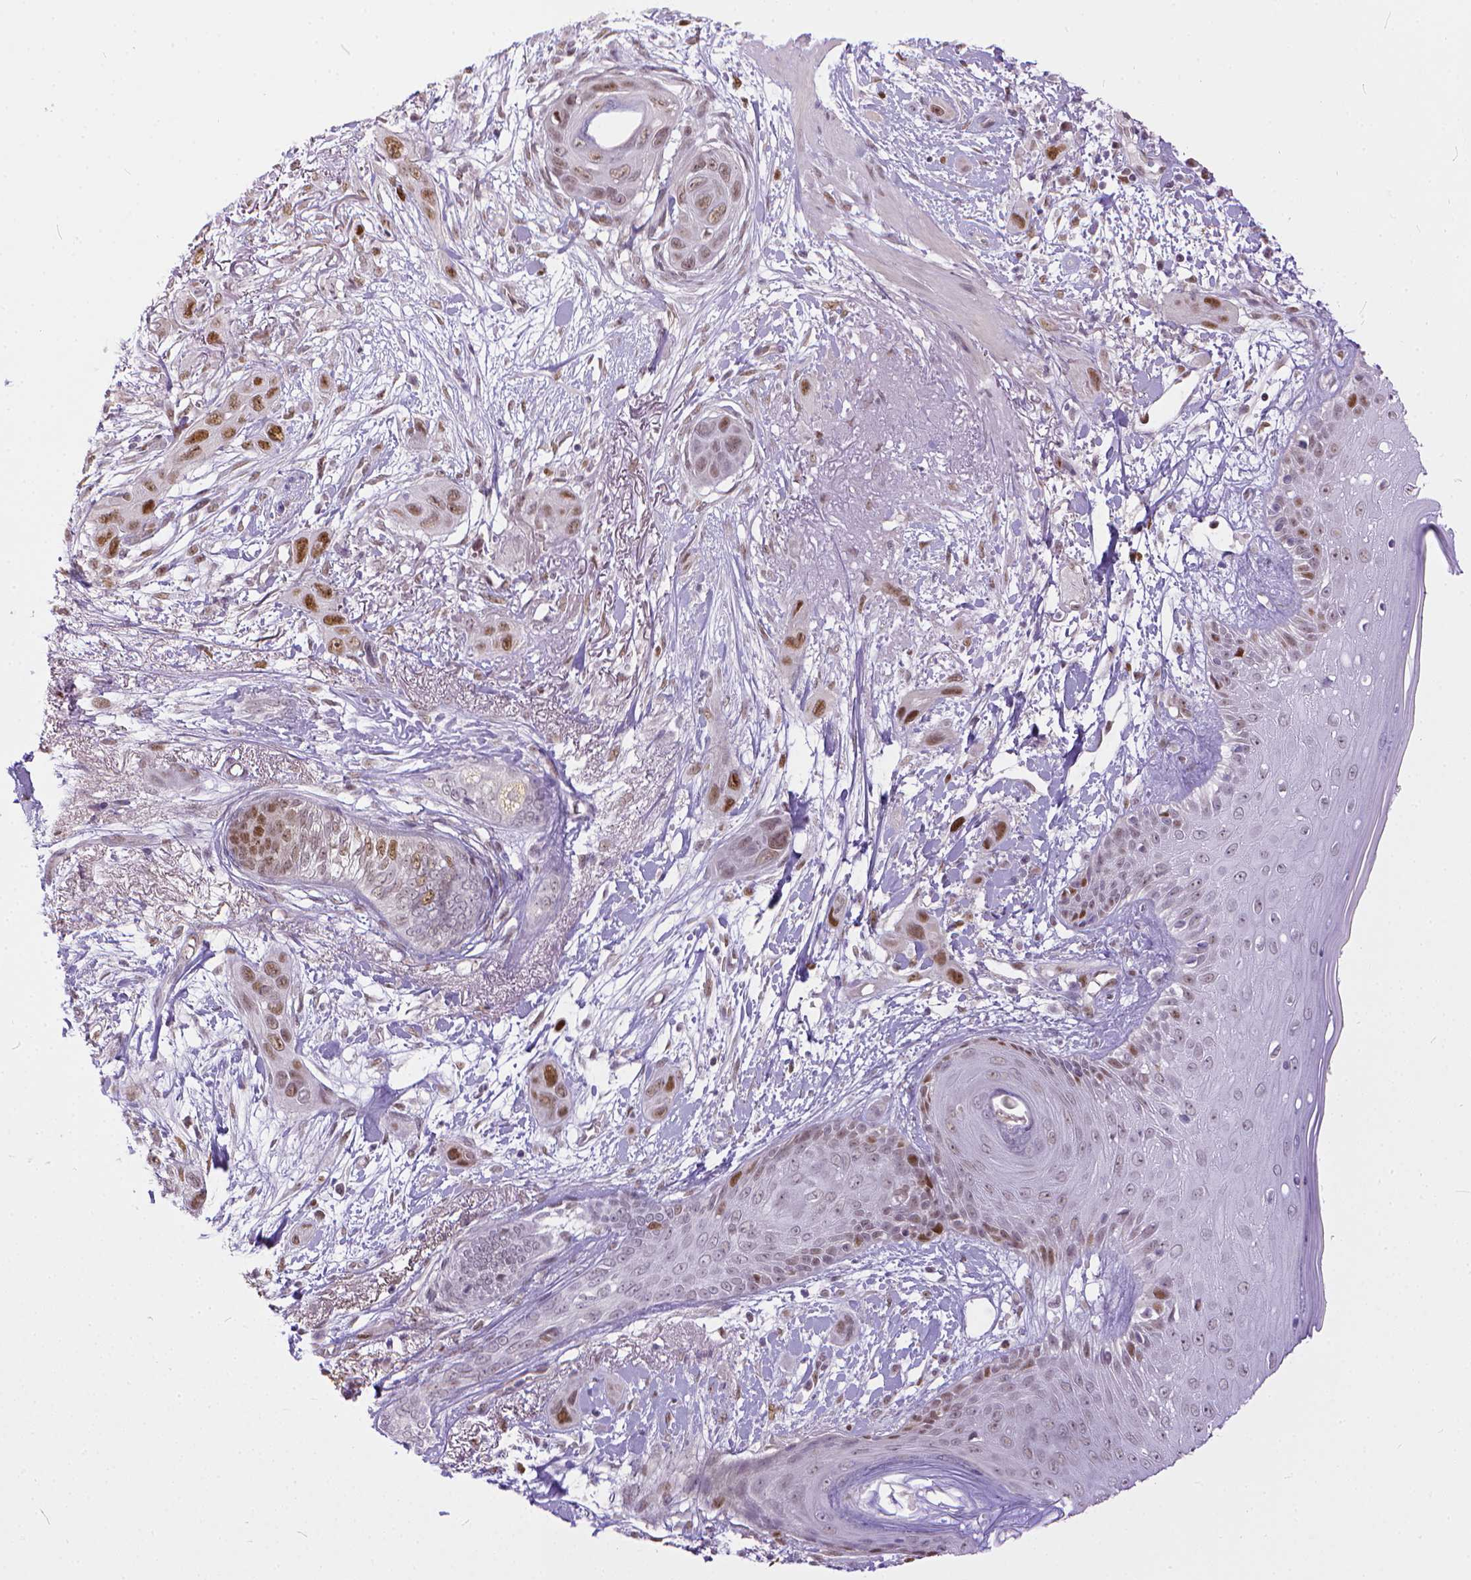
{"staining": {"intensity": "moderate", "quantity": ">75%", "location": "nuclear"}, "tissue": "skin cancer", "cell_type": "Tumor cells", "image_type": "cancer", "snomed": [{"axis": "morphology", "description": "Squamous cell carcinoma, NOS"}, {"axis": "topography", "description": "Skin"}], "caption": "Moderate nuclear positivity for a protein is identified in about >75% of tumor cells of squamous cell carcinoma (skin) using IHC.", "gene": "ERCC1", "patient": {"sex": "male", "age": 79}}